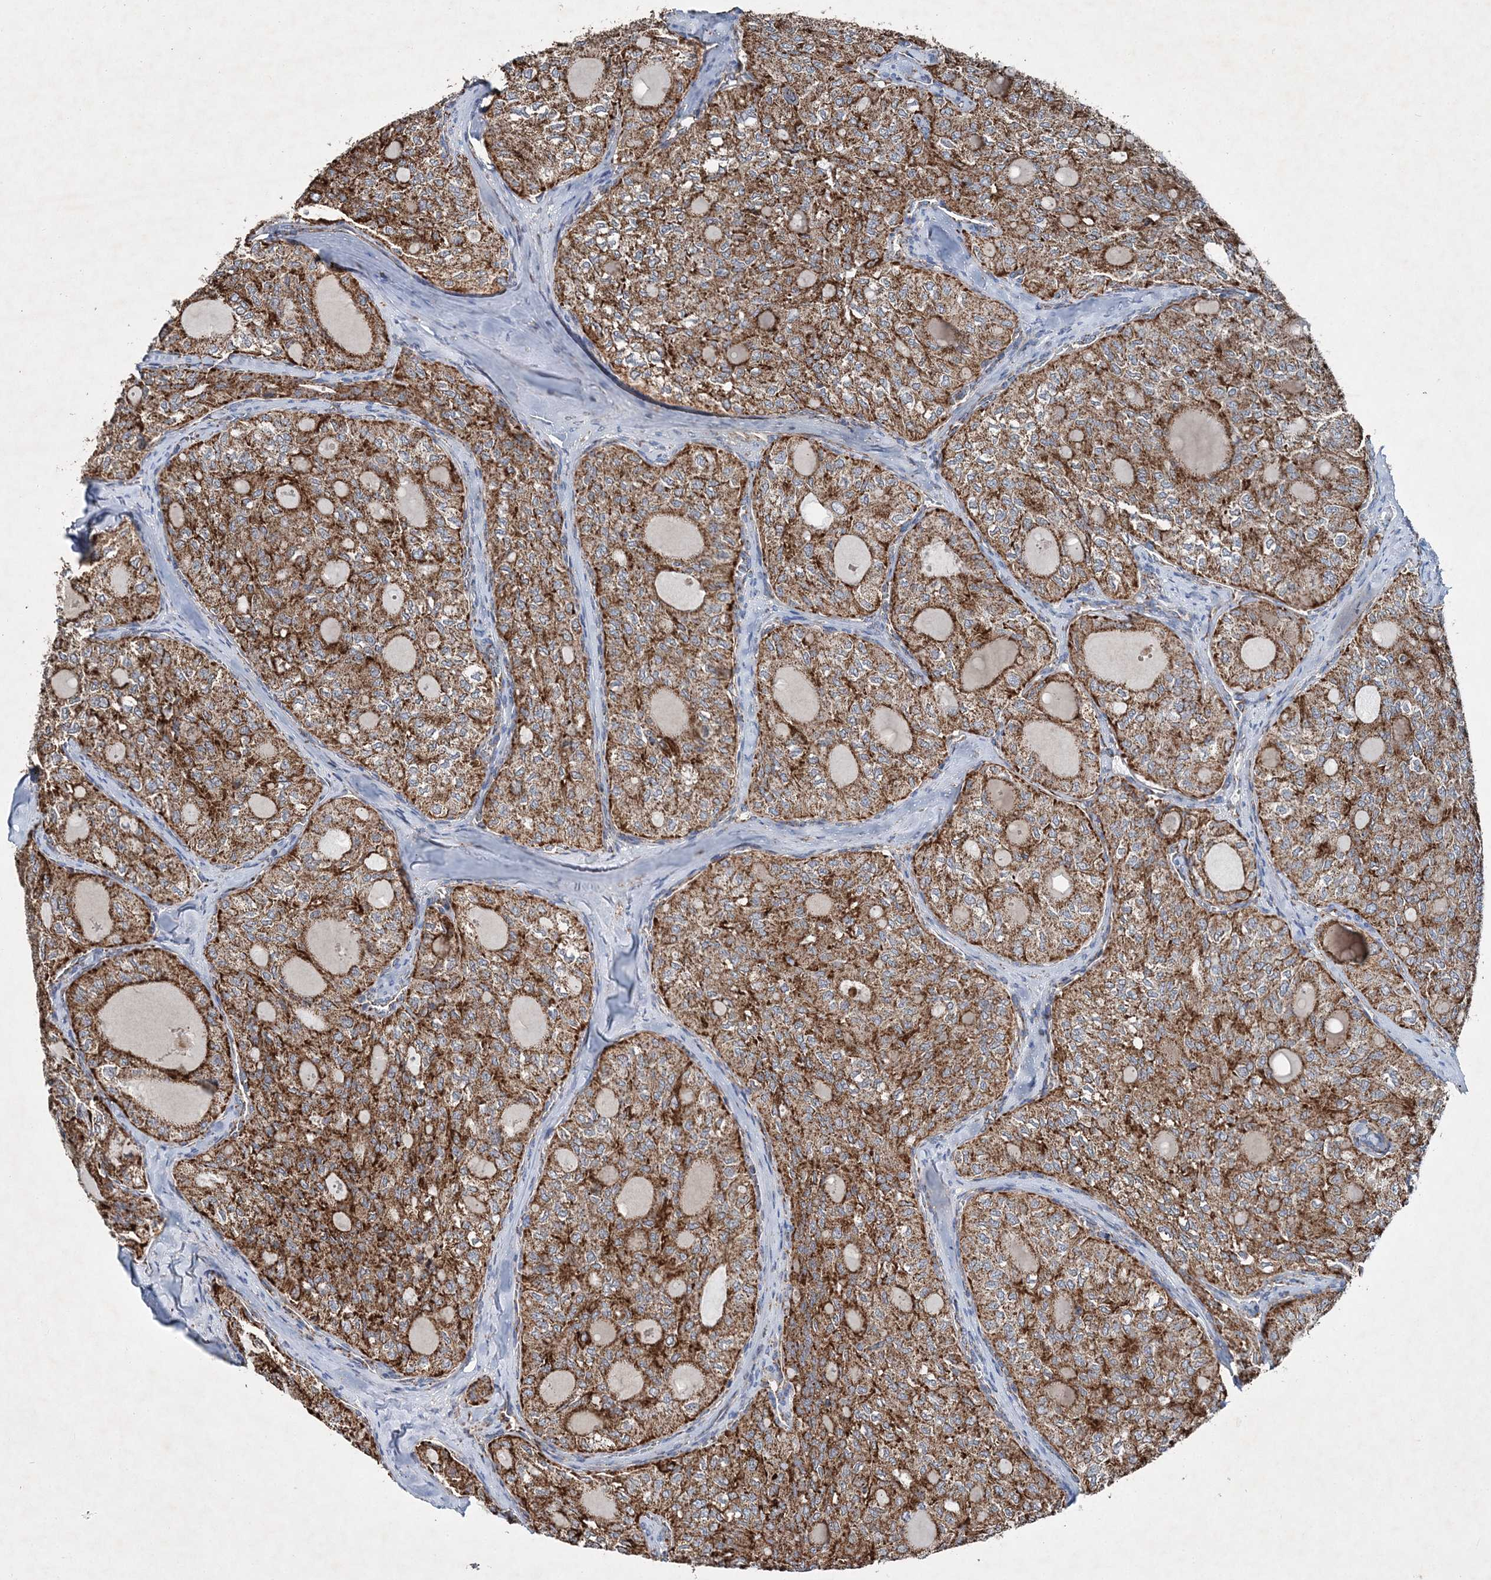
{"staining": {"intensity": "strong", "quantity": ">75%", "location": "cytoplasmic/membranous"}, "tissue": "thyroid cancer", "cell_type": "Tumor cells", "image_type": "cancer", "snomed": [{"axis": "morphology", "description": "Follicular adenoma carcinoma, NOS"}, {"axis": "topography", "description": "Thyroid gland"}], "caption": "Immunohistochemistry photomicrograph of human follicular adenoma carcinoma (thyroid) stained for a protein (brown), which displays high levels of strong cytoplasmic/membranous expression in approximately >75% of tumor cells.", "gene": "SPAG16", "patient": {"sex": "male", "age": 75}}